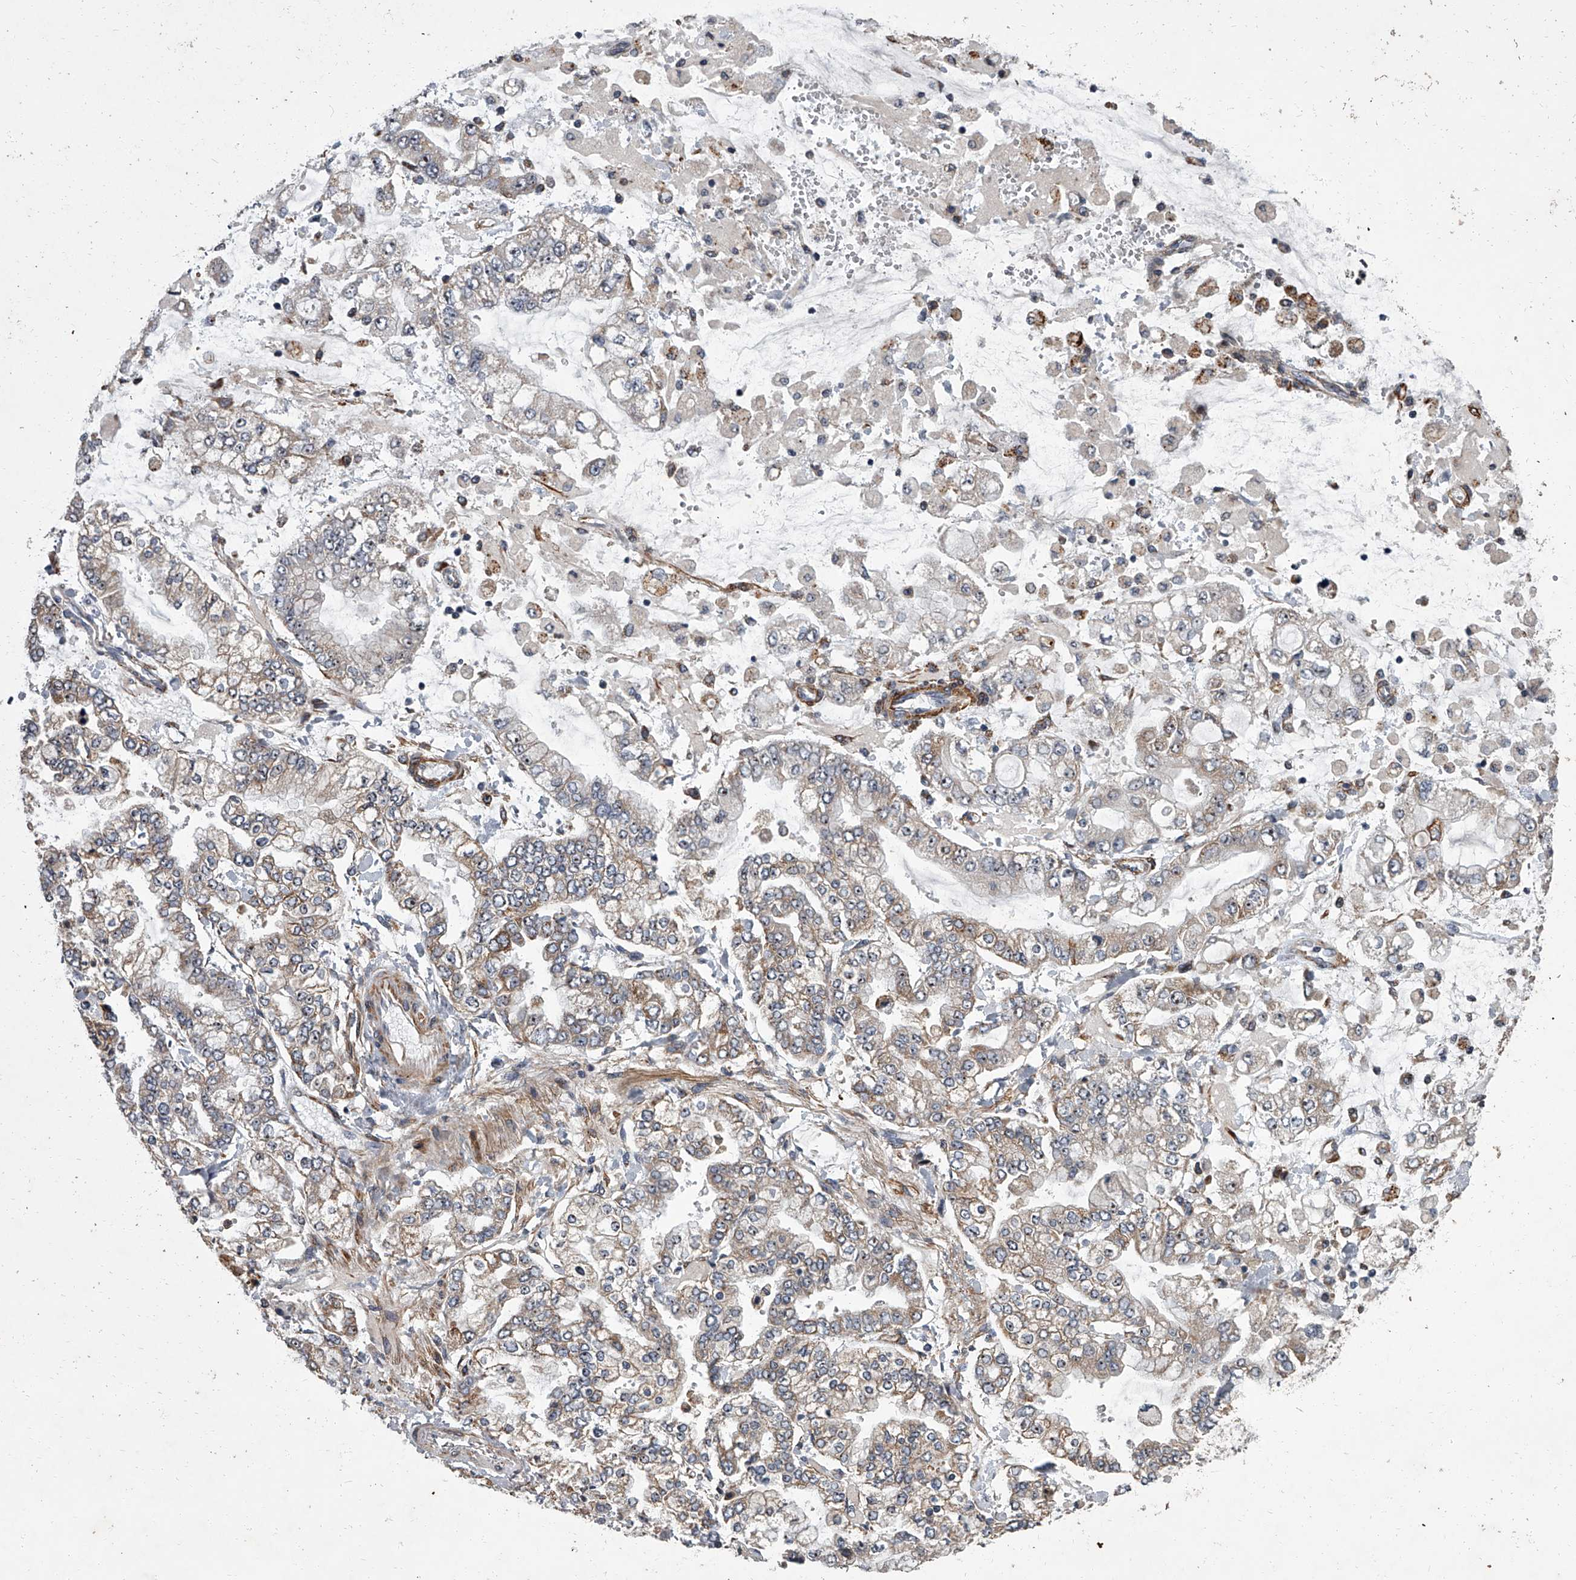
{"staining": {"intensity": "weak", "quantity": "25%-75%", "location": "cytoplasmic/membranous"}, "tissue": "stomach cancer", "cell_type": "Tumor cells", "image_type": "cancer", "snomed": [{"axis": "morphology", "description": "Normal tissue, NOS"}, {"axis": "morphology", "description": "Adenocarcinoma, NOS"}, {"axis": "topography", "description": "Stomach, upper"}, {"axis": "topography", "description": "Stomach"}], "caption": "Immunohistochemical staining of stomach adenocarcinoma shows low levels of weak cytoplasmic/membranous protein positivity in about 25%-75% of tumor cells.", "gene": "SIRT4", "patient": {"sex": "male", "age": 76}}